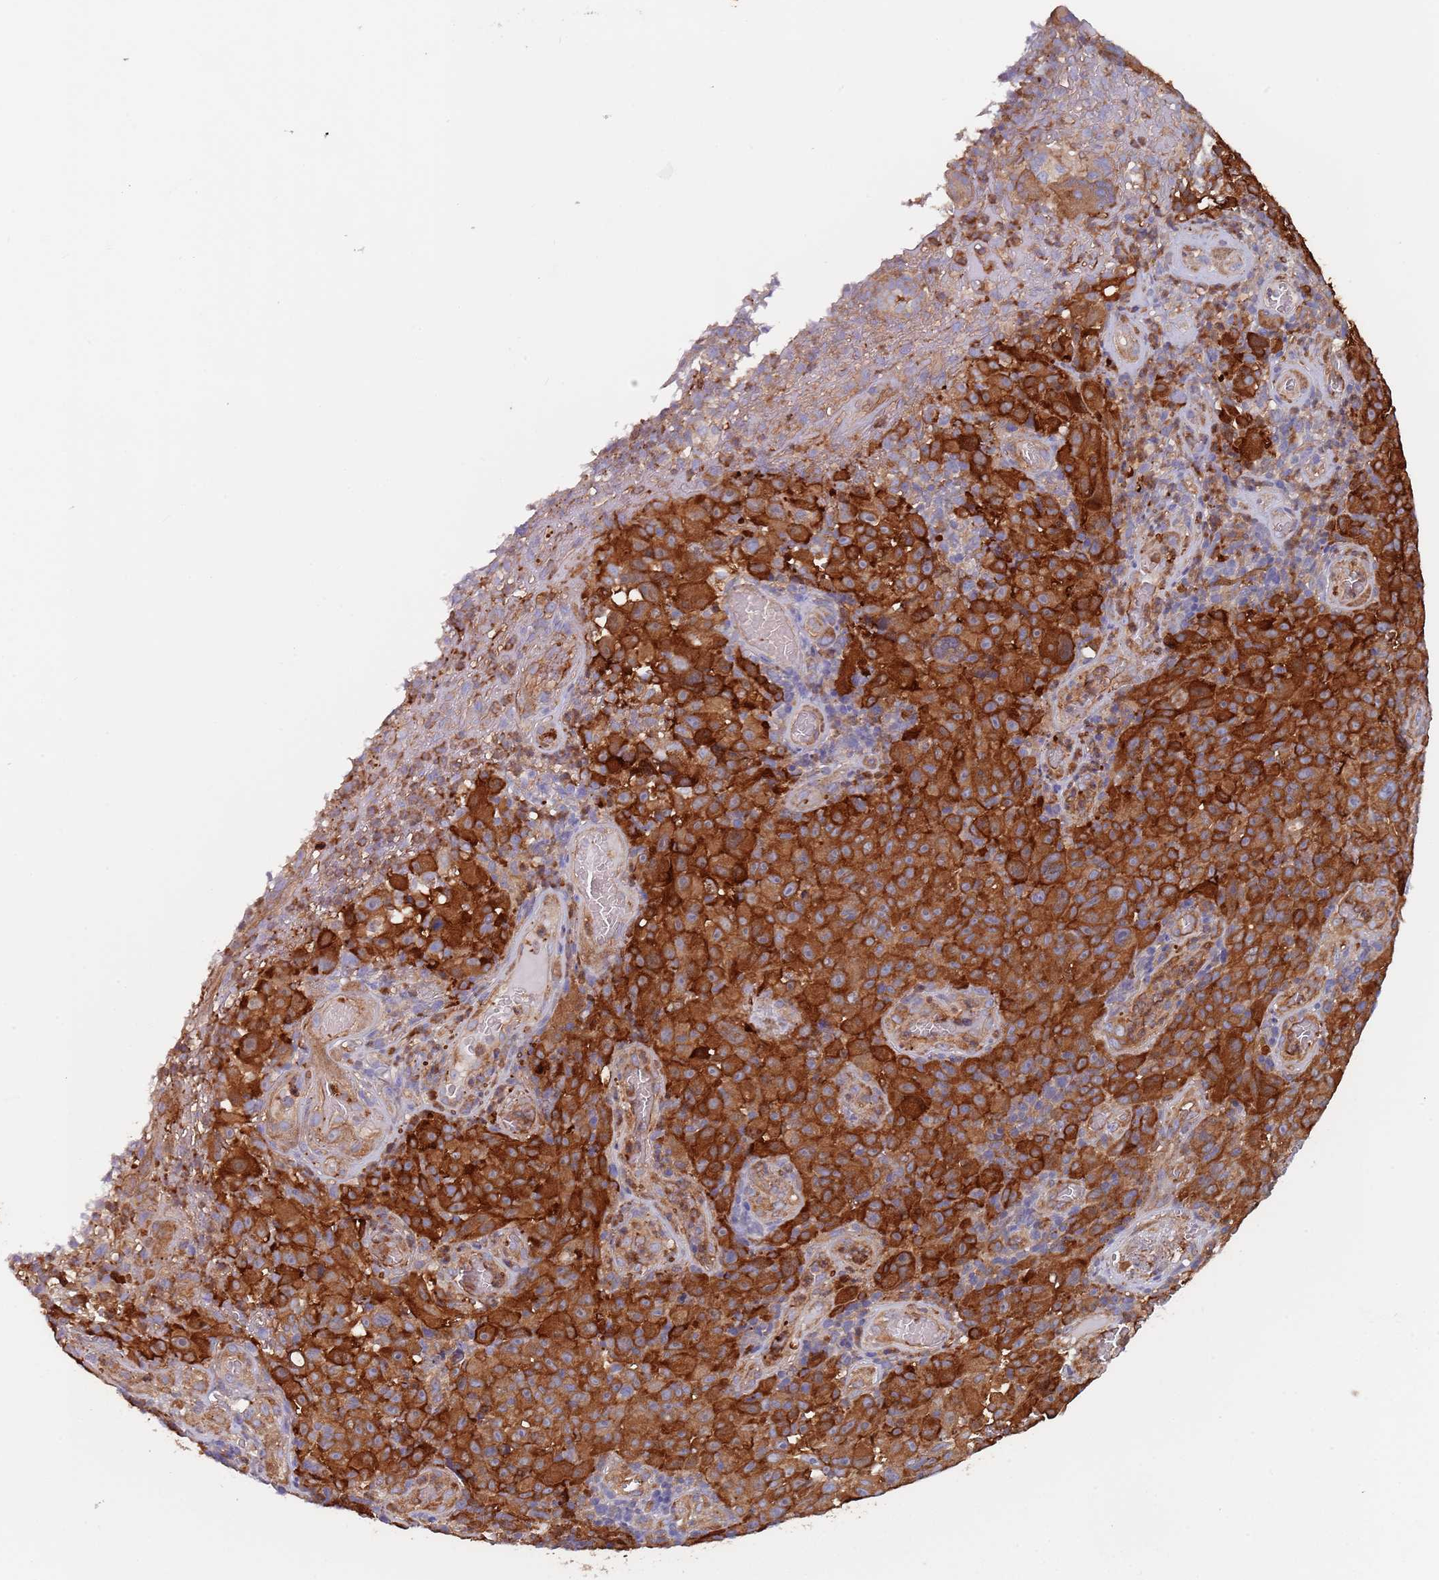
{"staining": {"intensity": "strong", "quantity": ">75%", "location": "cytoplasmic/membranous"}, "tissue": "melanoma", "cell_type": "Tumor cells", "image_type": "cancer", "snomed": [{"axis": "morphology", "description": "Malignant melanoma, NOS"}, {"axis": "topography", "description": "Skin"}], "caption": "Immunohistochemistry photomicrograph of human malignant melanoma stained for a protein (brown), which reveals high levels of strong cytoplasmic/membranous expression in approximately >75% of tumor cells.", "gene": "DCUN1D3", "patient": {"sex": "female", "age": 82}}